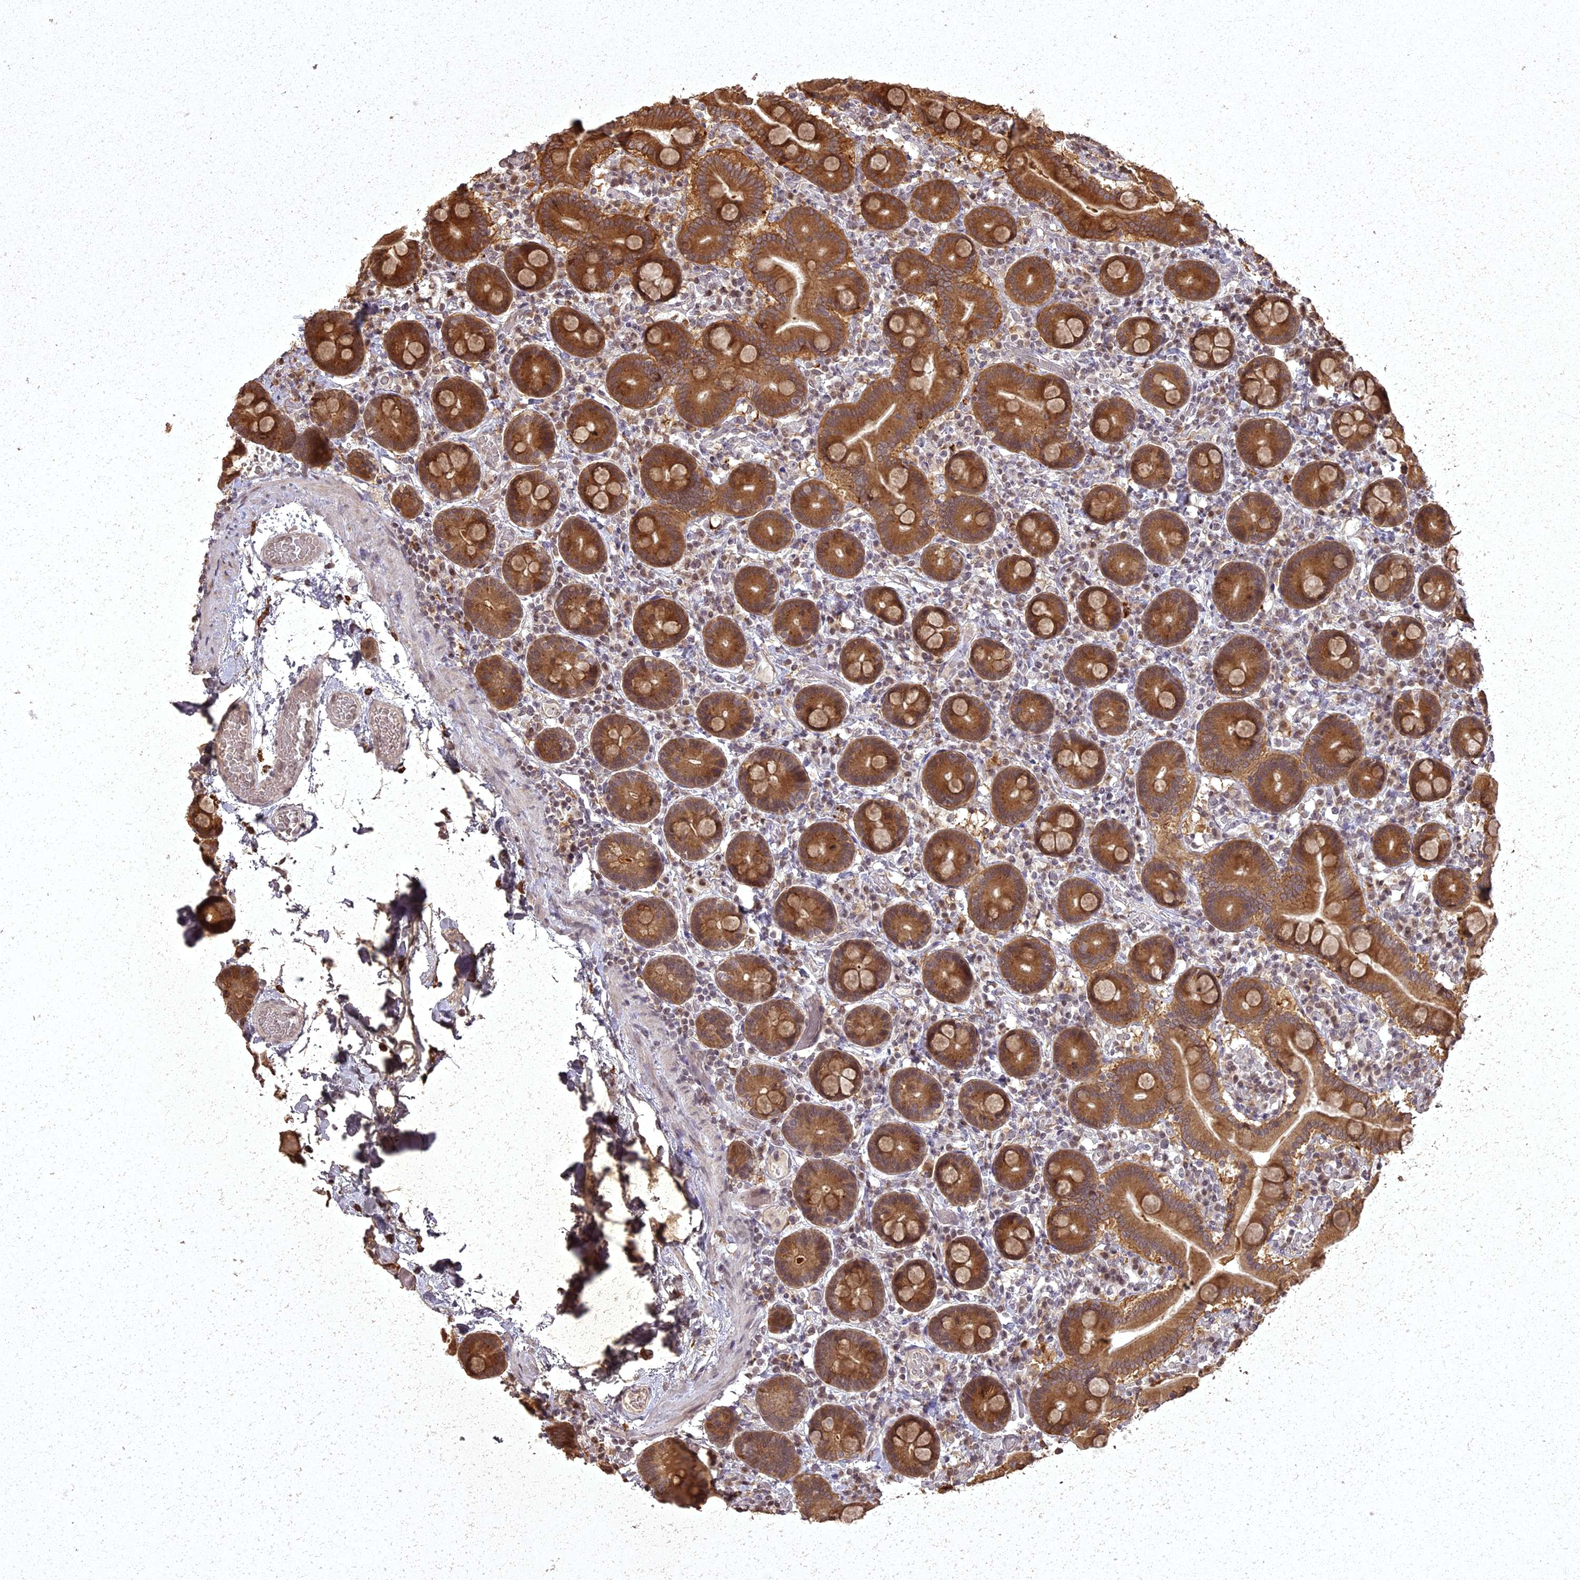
{"staining": {"intensity": "strong", "quantity": ">75%", "location": "cytoplasmic/membranous"}, "tissue": "duodenum", "cell_type": "Glandular cells", "image_type": "normal", "snomed": [{"axis": "morphology", "description": "Normal tissue, NOS"}, {"axis": "topography", "description": "Duodenum"}], "caption": "Protein analysis of normal duodenum demonstrates strong cytoplasmic/membranous positivity in approximately >75% of glandular cells. Nuclei are stained in blue.", "gene": "ING5", "patient": {"sex": "male", "age": 55}}